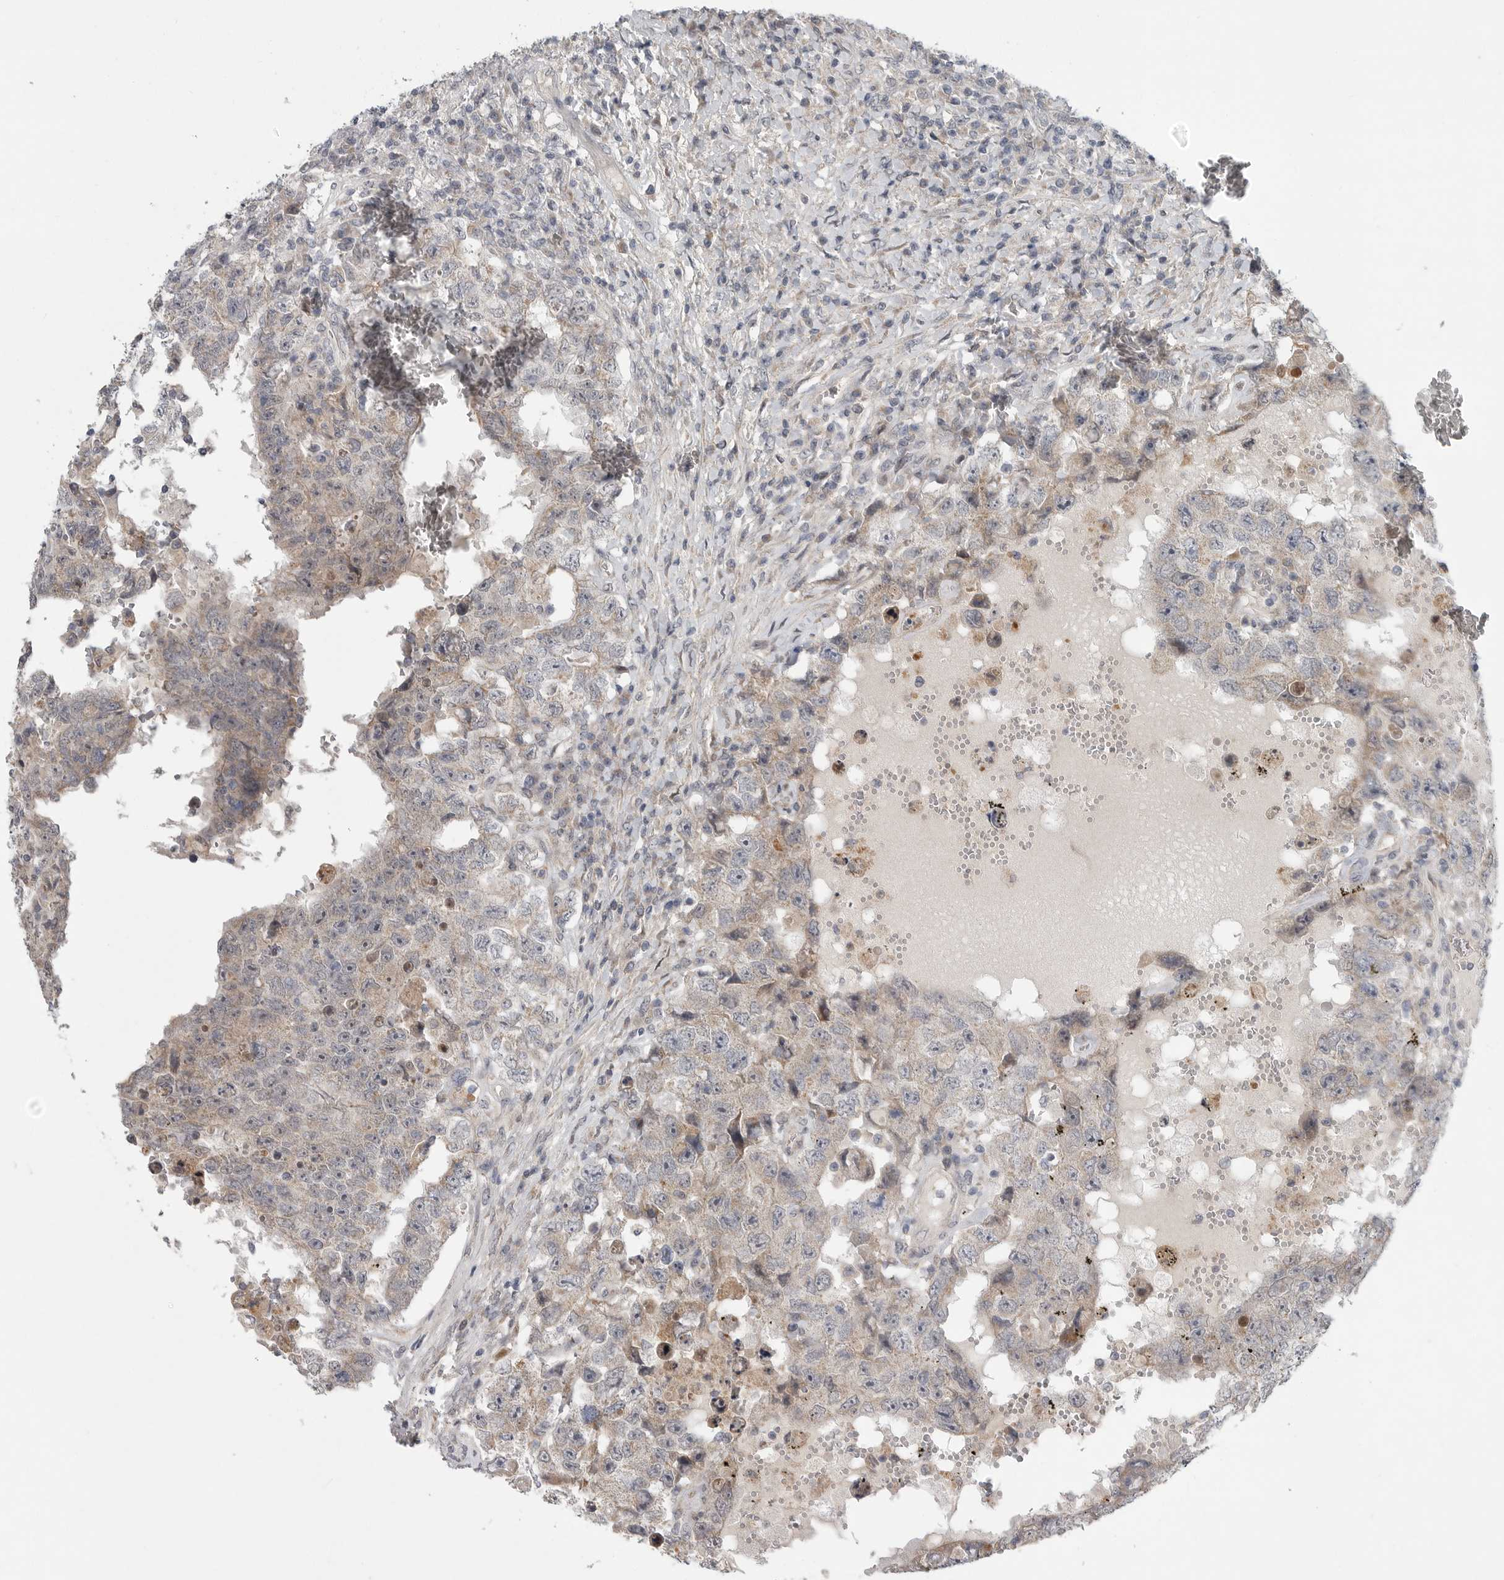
{"staining": {"intensity": "weak", "quantity": "<25%", "location": "cytoplasmic/membranous"}, "tissue": "testis cancer", "cell_type": "Tumor cells", "image_type": "cancer", "snomed": [{"axis": "morphology", "description": "Carcinoma, Embryonal, NOS"}, {"axis": "topography", "description": "Testis"}], "caption": "The immunohistochemistry (IHC) image has no significant positivity in tumor cells of testis cancer (embryonal carcinoma) tissue.", "gene": "FBXO43", "patient": {"sex": "male", "age": 26}}